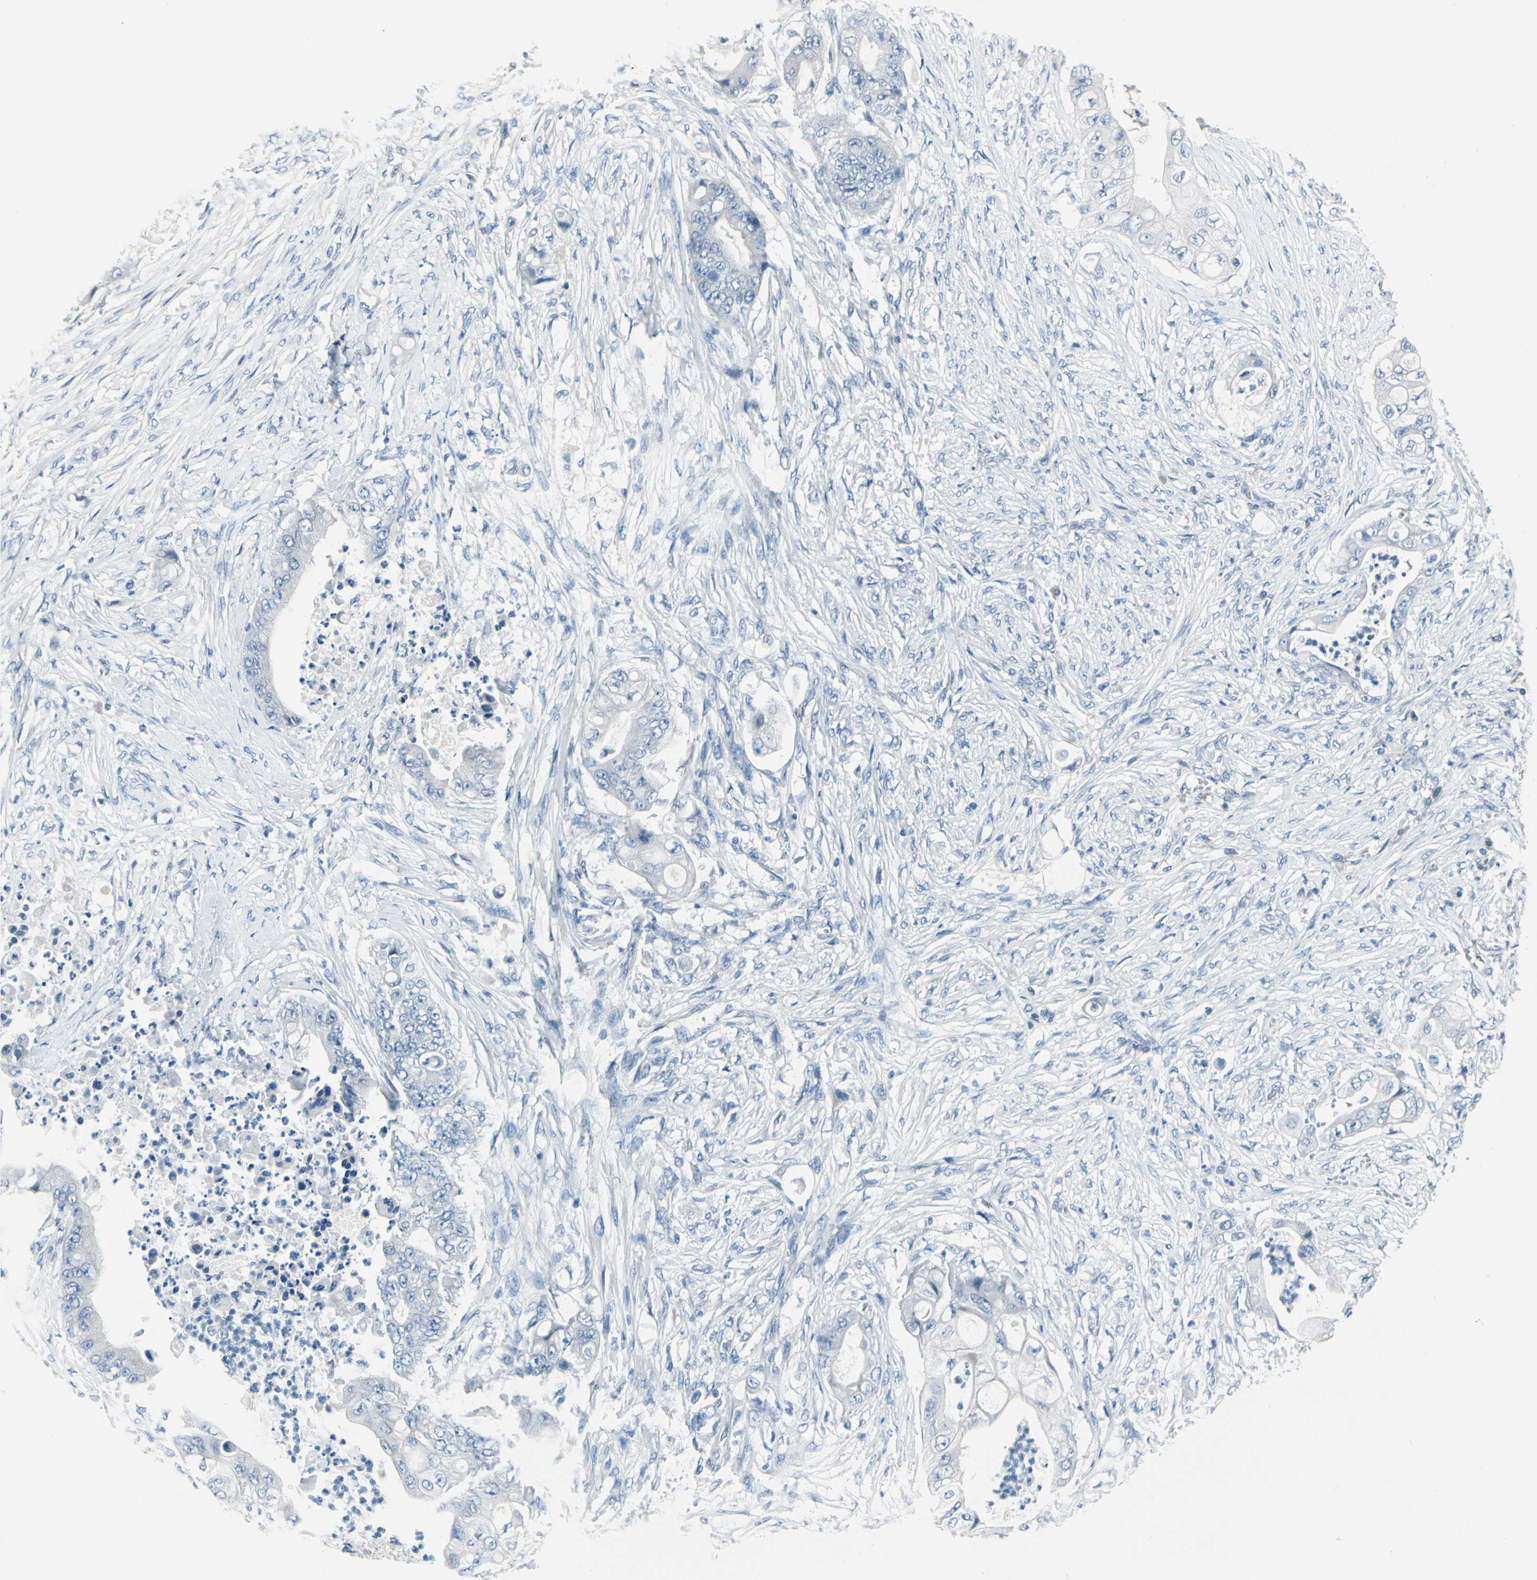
{"staining": {"intensity": "negative", "quantity": "none", "location": "none"}, "tissue": "stomach cancer", "cell_type": "Tumor cells", "image_type": "cancer", "snomed": [{"axis": "morphology", "description": "Adenocarcinoma, NOS"}, {"axis": "topography", "description": "Stomach"}], "caption": "Immunohistochemical staining of stomach cancer reveals no significant expression in tumor cells. (DAB (3,3'-diaminobenzidine) immunohistochemistry, high magnification).", "gene": "PGR", "patient": {"sex": "female", "age": 73}}